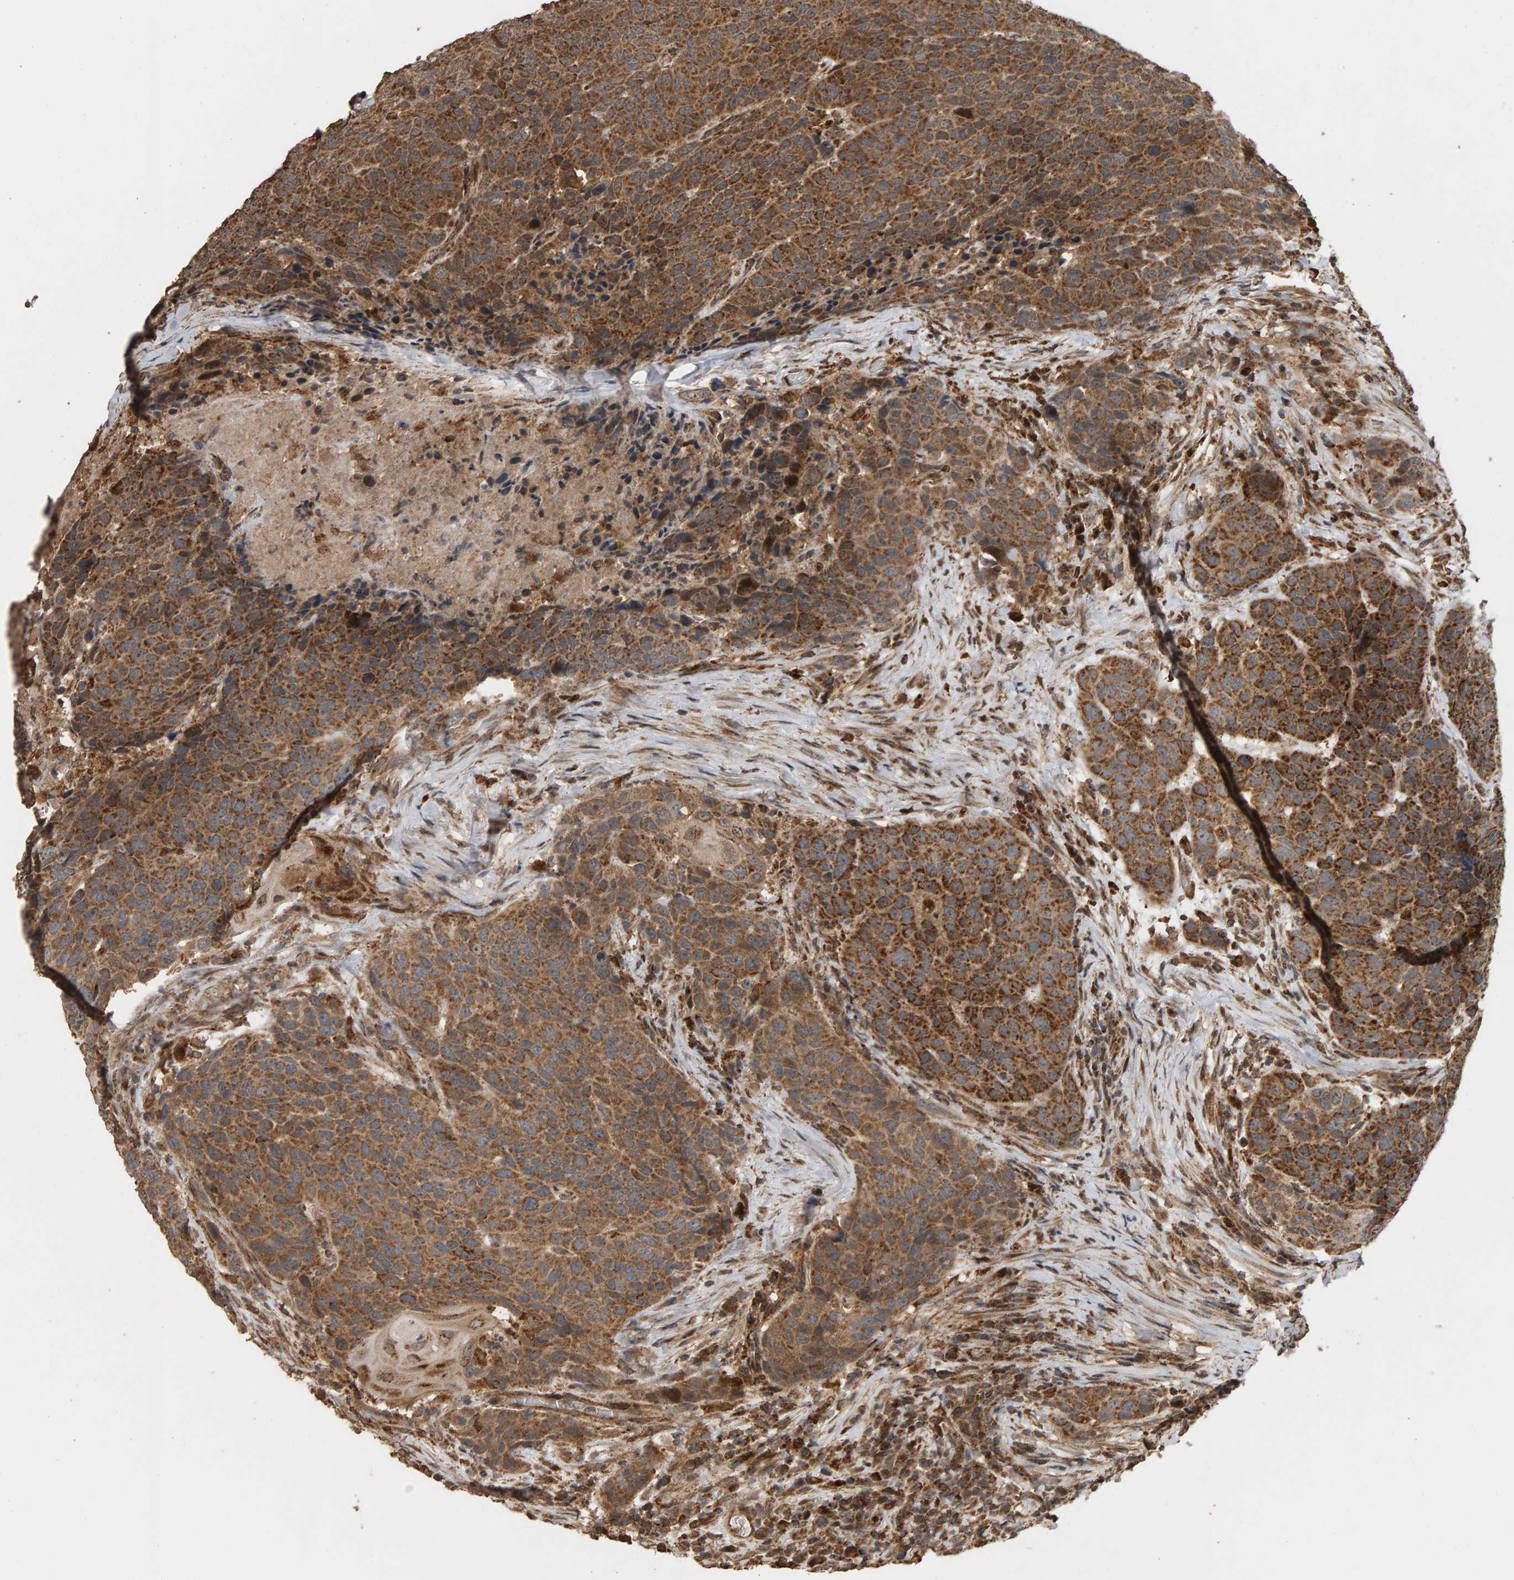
{"staining": {"intensity": "strong", "quantity": ">75%", "location": "cytoplasmic/membranous"}, "tissue": "head and neck cancer", "cell_type": "Tumor cells", "image_type": "cancer", "snomed": [{"axis": "morphology", "description": "Squamous cell carcinoma, NOS"}, {"axis": "topography", "description": "Head-Neck"}], "caption": "High-power microscopy captured an immunohistochemistry (IHC) histopathology image of head and neck cancer, revealing strong cytoplasmic/membranous staining in about >75% of tumor cells.", "gene": "GSTK1", "patient": {"sex": "male", "age": 66}}